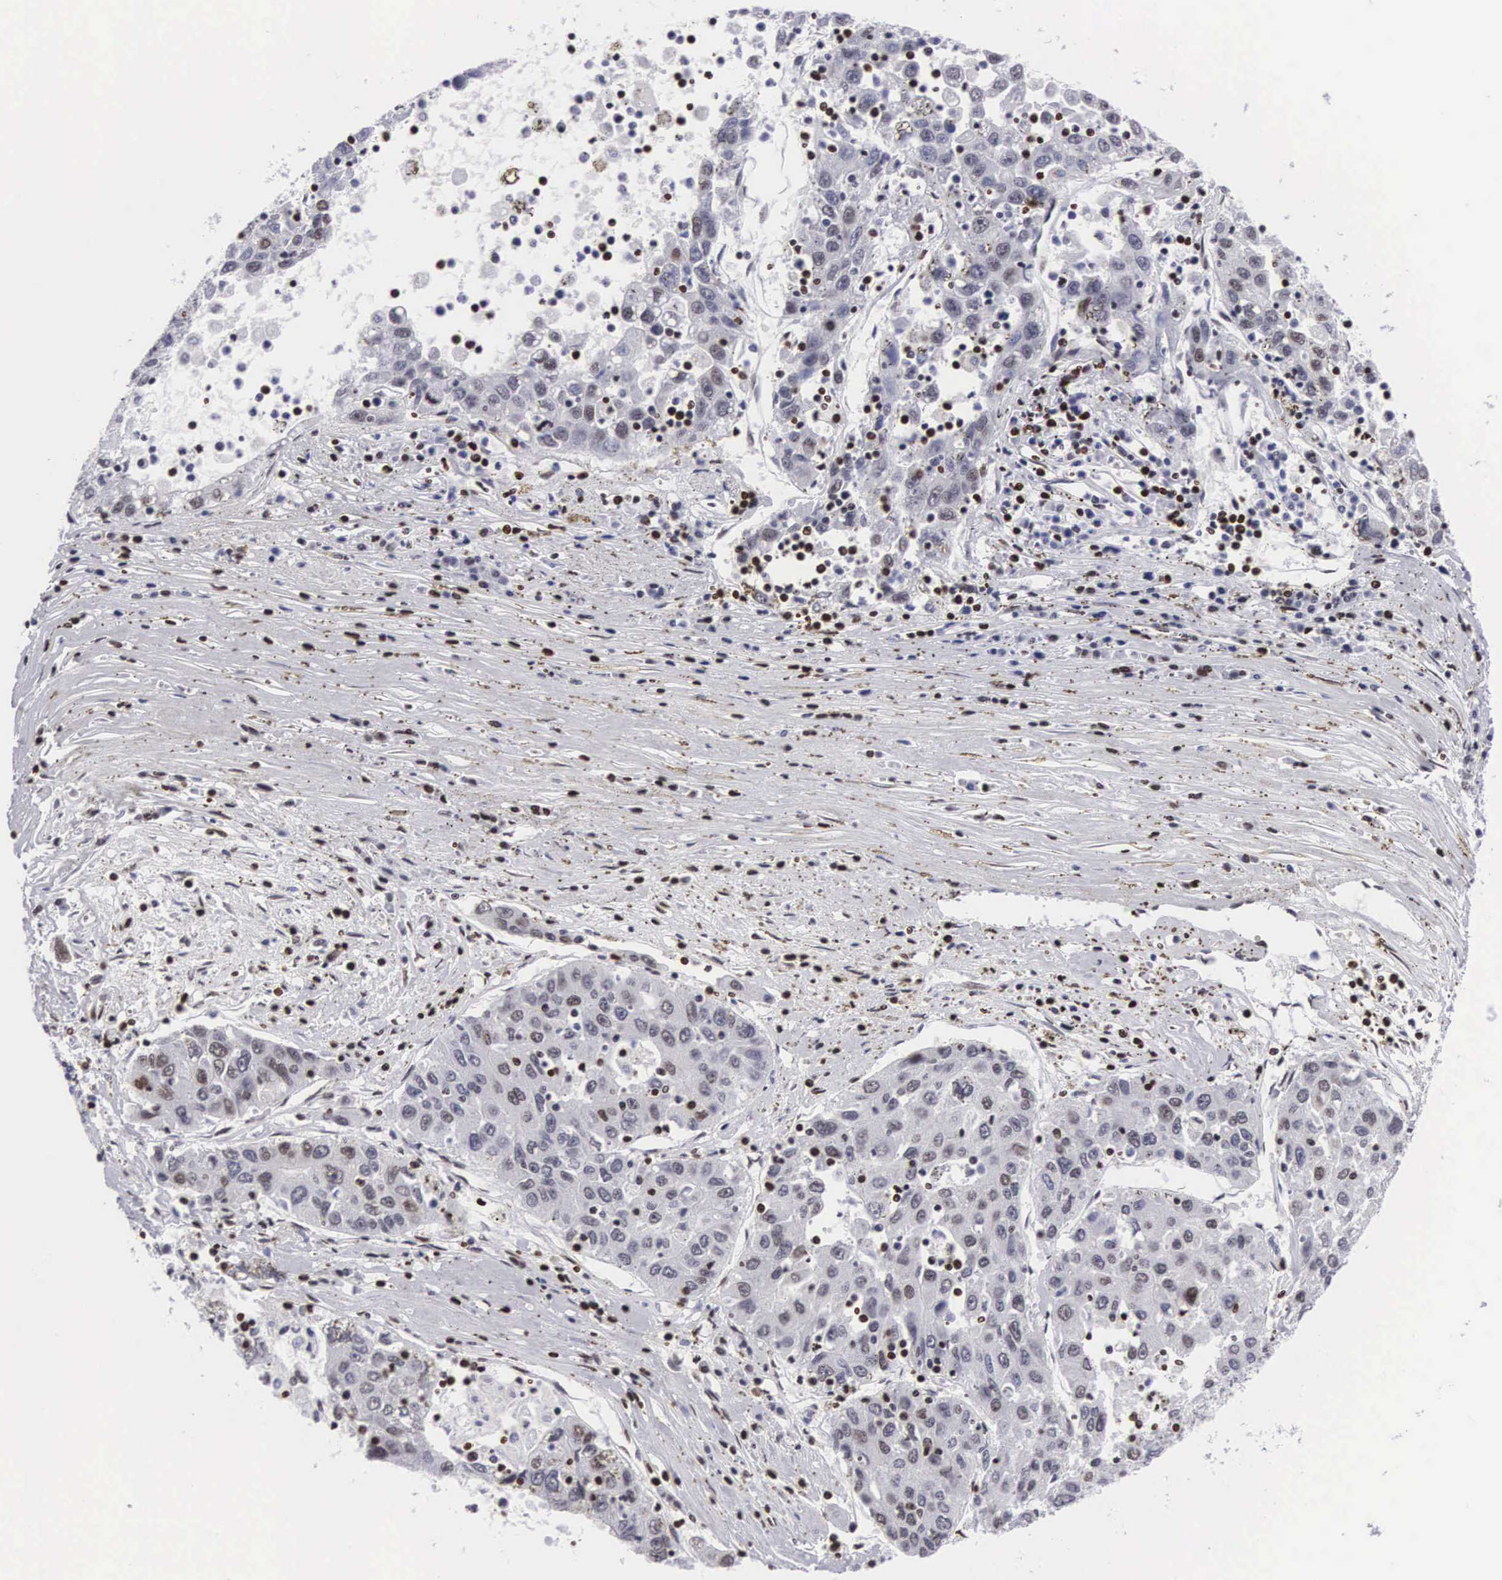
{"staining": {"intensity": "moderate", "quantity": "25%-75%", "location": "nuclear"}, "tissue": "liver cancer", "cell_type": "Tumor cells", "image_type": "cancer", "snomed": [{"axis": "morphology", "description": "Carcinoma, Hepatocellular, NOS"}, {"axis": "topography", "description": "Liver"}], "caption": "High-magnification brightfield microscopy of liver hepatocellular carcinoma stained with DAB (3,3'-diaminobenzidine) (brown) and counterstained with hematoxylin (blue). tumor cells exhibit moderate nuclear expression is seen in approximately25%-75% of cells. The staining was performed using DAB, with brown indicating positive protein expression. Nuclei are stained blue with hematoxylin.", "gene": "MECP2", "patient": {"sex": "male", "age": 49}}